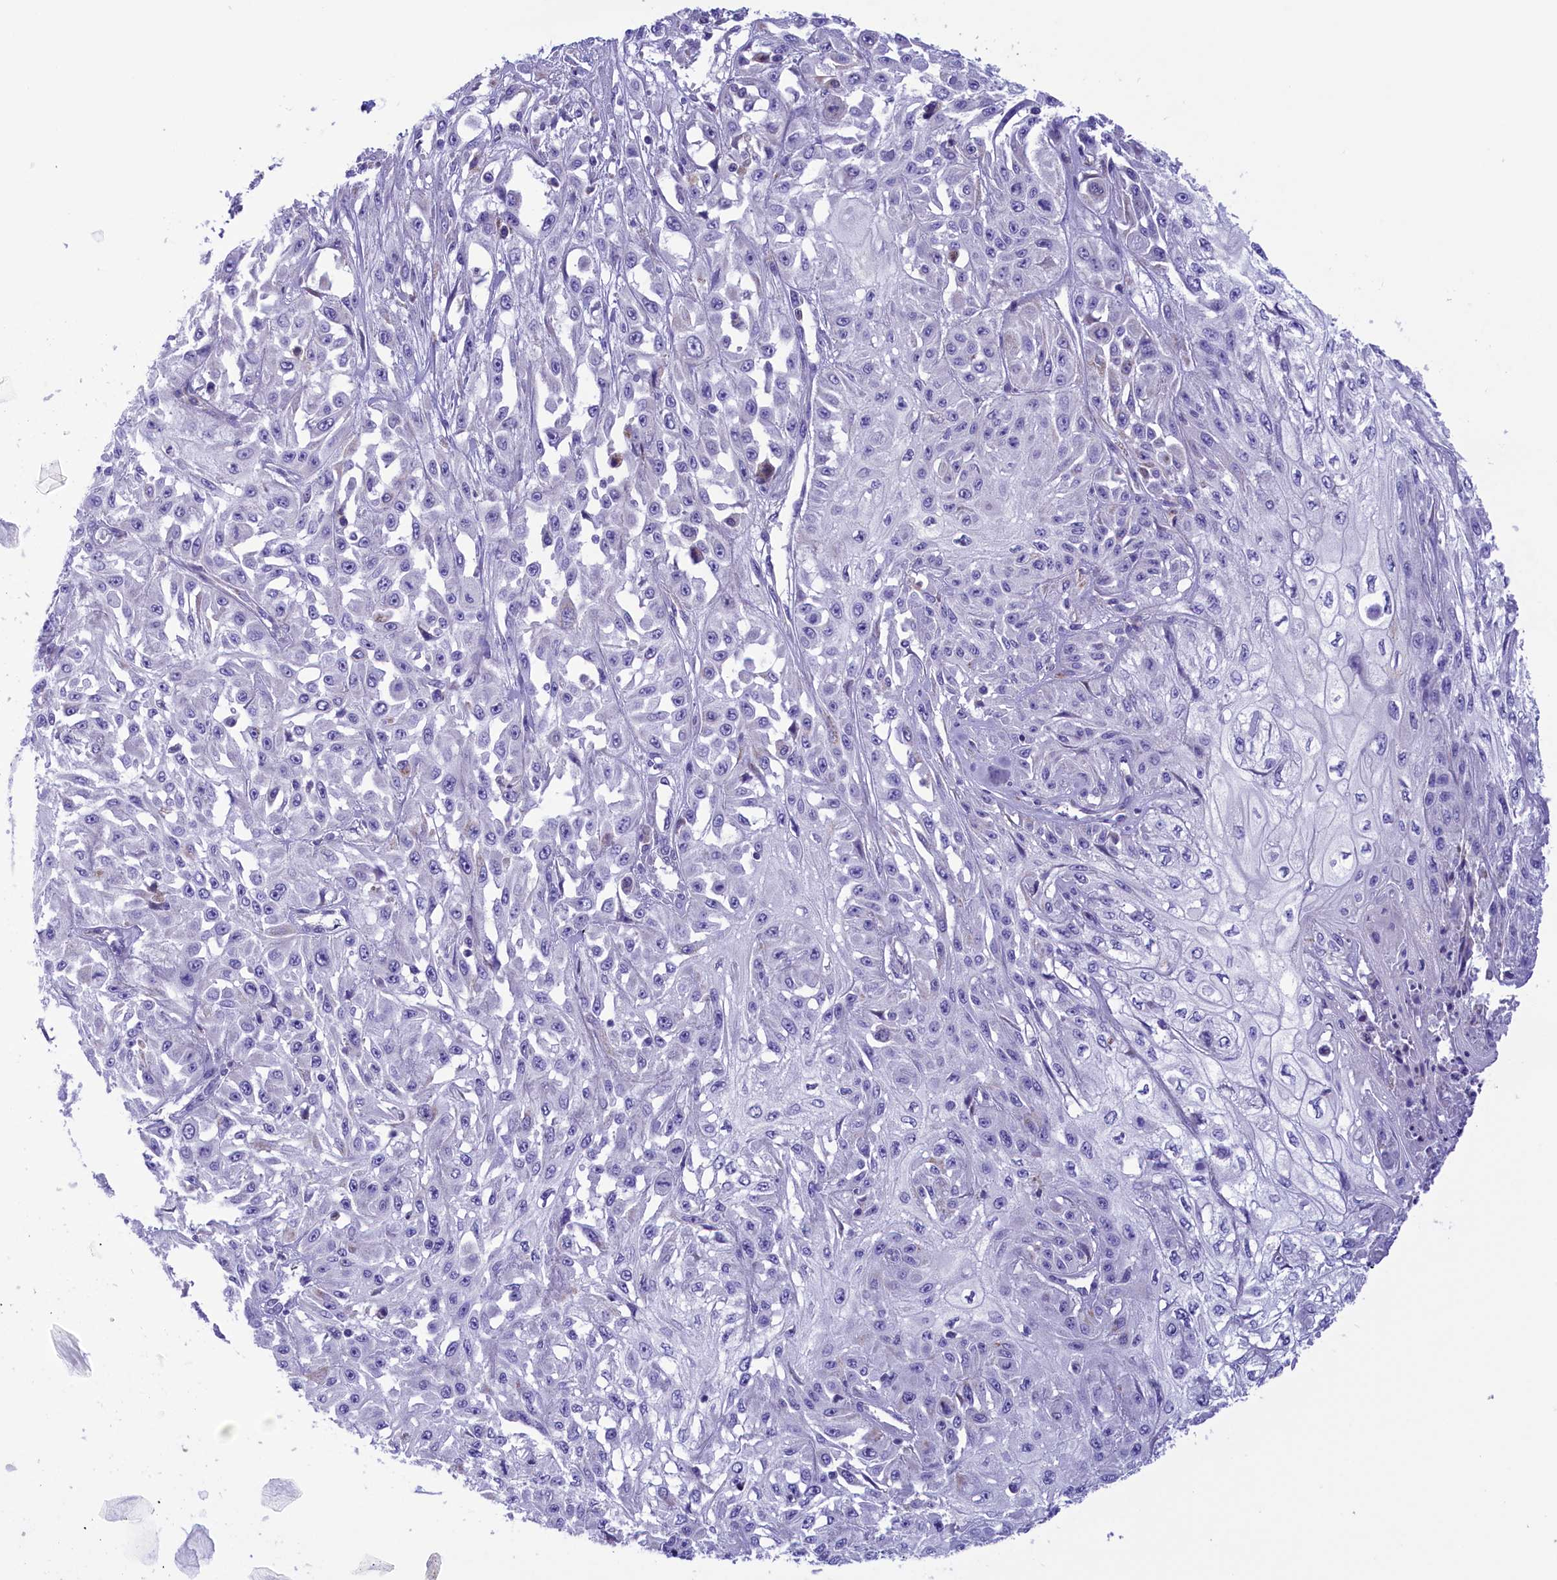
{"staining": {"intensity": "negative", "quantity": "none", "location": "none"}, "tissue": "skin cancer", "cell_type": "Tumor cells", "image_type": "cancer", "snomed": [{"axis": "morphology", "description": "Squamous cell carcinoma, NOS"}, {"axis": "morphology", "description": "Squamous cell carcinoma, metastatic, NOS"}, {"axis": "topography", "description": "Skin"}, {"axis": "topography", "description": "Lymph node"}], "caption": "Immunohistochemical staining of skin cancer (metastatic squamous cell carcinoma) reveals no significant staining in tumor cells.", "gene": "CORO7-PAM16", "patient": {"sex": "male", "age": 75}}